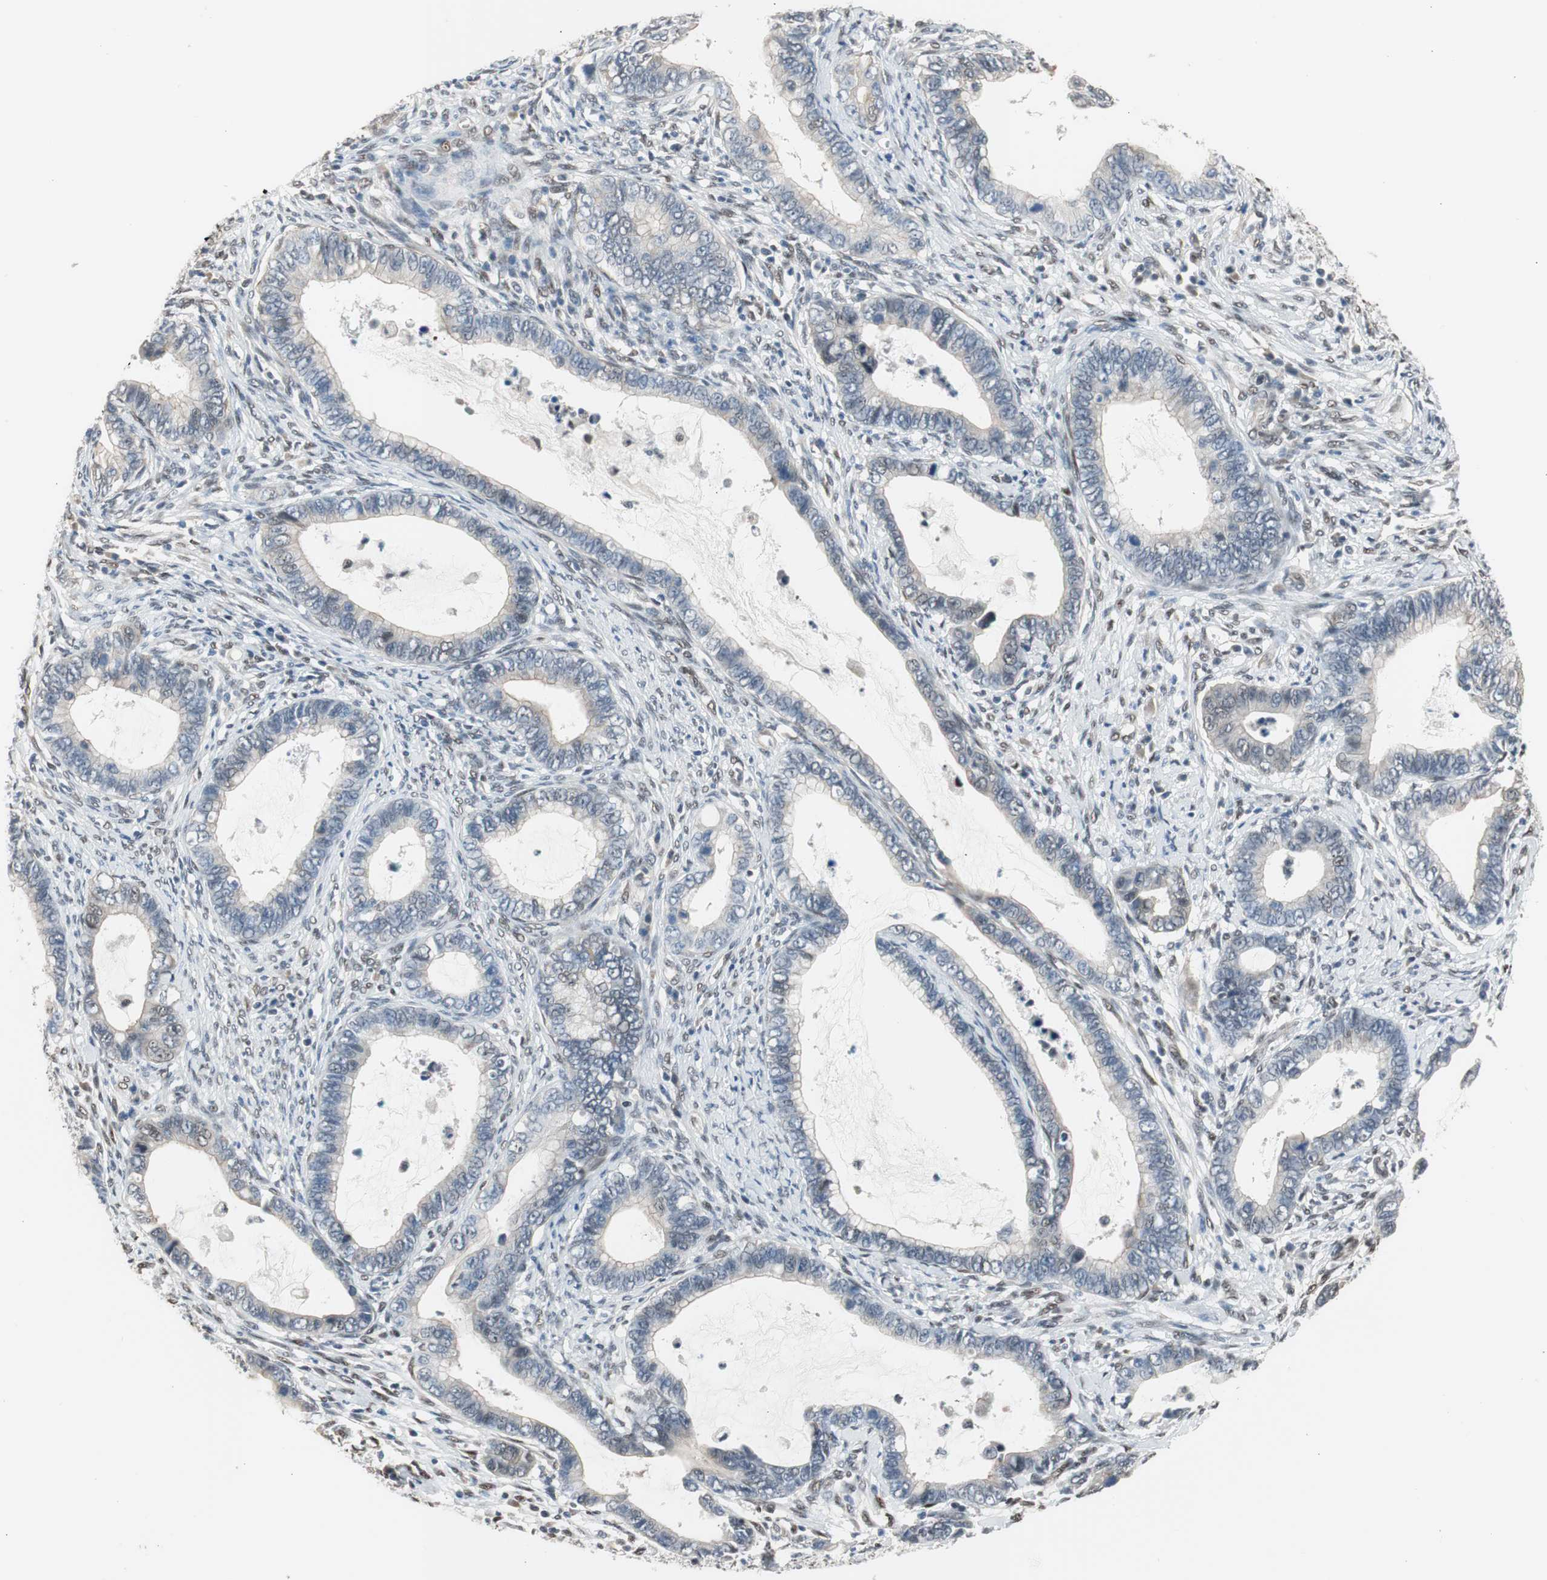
{"staining": {"intensity": "negative", "quantity": "none", "location": "none"}, "tissue": "cervical cancer", "cell_type": "Tumor cells", "image_type": "cancer", "snomed": [{"axis": "morphology", "description": "Adenocarcinoma, NOS"}, {"axis": "topography", "description": "Cervix"}], "caption": "DAB immunohistochemical staining of cervical cancer (adenocarcinoma) exhibits no significant positivity in tumor cells. Nuclei are stained in blue.", "gene": "PML", "patient": {"sex": "female", "age": 44}}